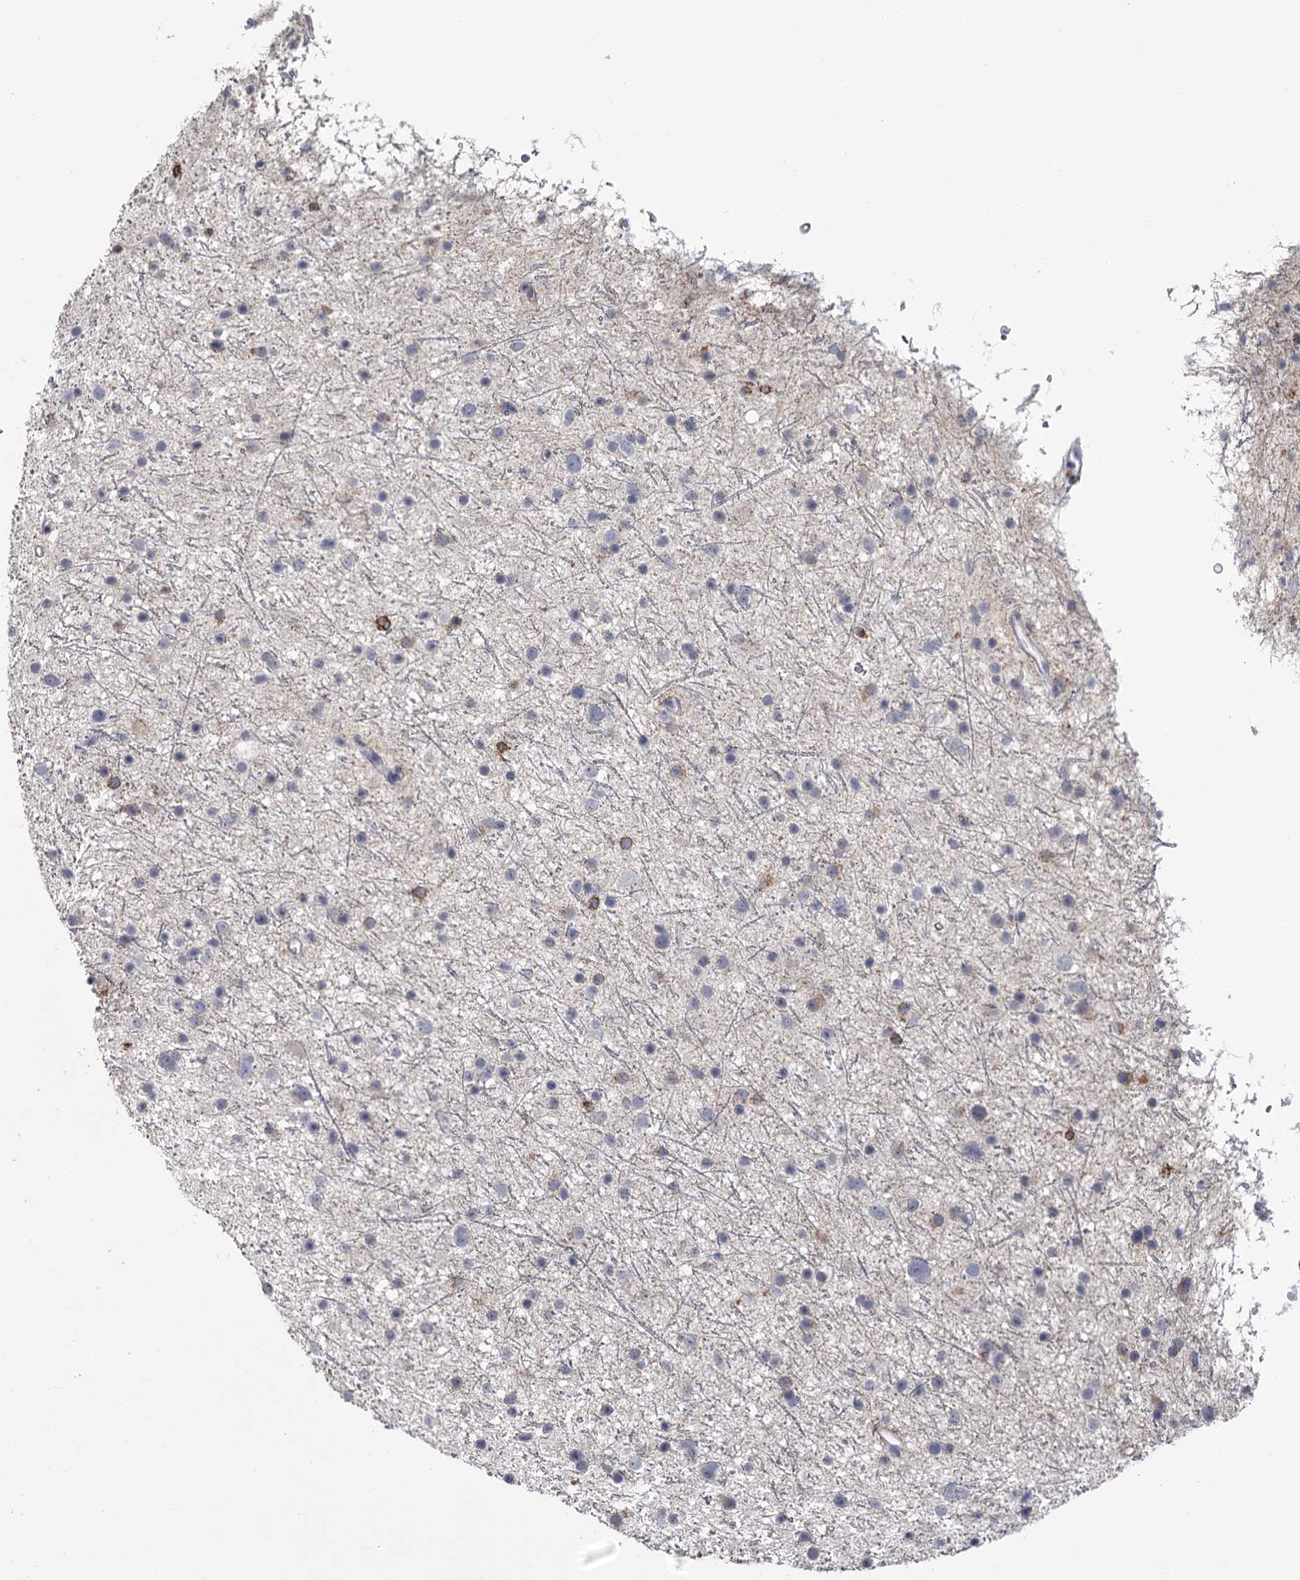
{"staining": {"intensity": "negative", "quantity": "none", "location": "none"}, "tissue": "glioma", "cell_type": "Tumor cells", "image_type": "cancer", "snomed": [{"axis": "morphology", "description": "Glioma, malignant, Low grade"}, {"axis": "topography", "description": "Cerebral cortex"}], "caption": "IHC photomicrograph of glioma stained for a protein (brown), which reveals no staining in tumor cells.", "gene": "DAO", "patient": {"sex": "female", "age": 39}}